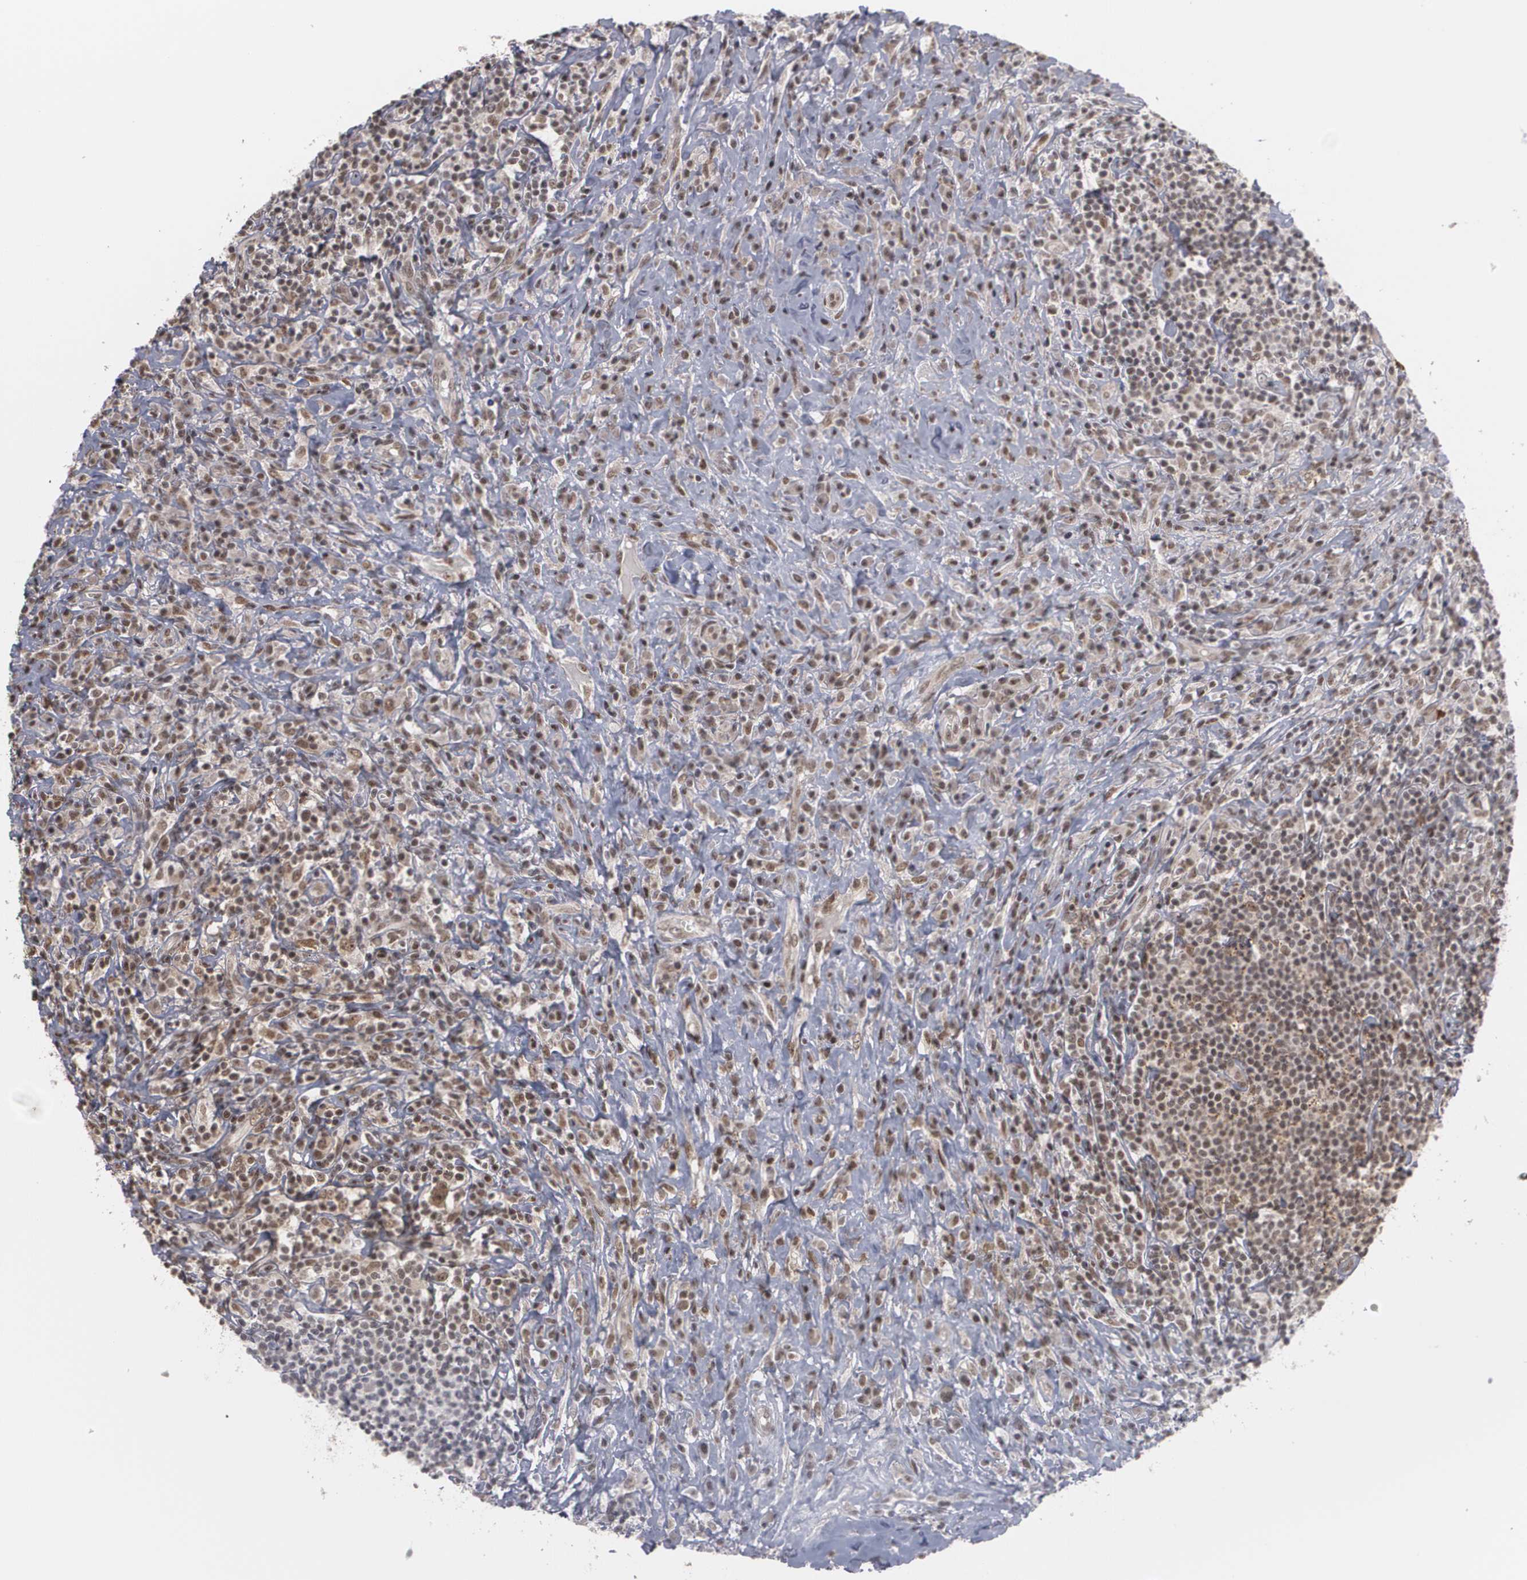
{"staining": {"intensity": "weak", "quantity": ">75%", "location": "nuclear"}, "tissue": "lymphoma", "cell_type": "Tumor cells", "image_type": "cancer", "snomed": [{"axis": "morphology", "description": "Hodgkin's disease, NOS"}, {"axis": "topography", "description": "Lymph node"}], "caption": "High-power microscopy captured an immunohistochemistry photomicrograph of lymphoma, revealing weak nuclear staining in approximately >75% of tumor cells.", "gene": "ZNF75A", "patient": {"sex": "female", "age": 25}}